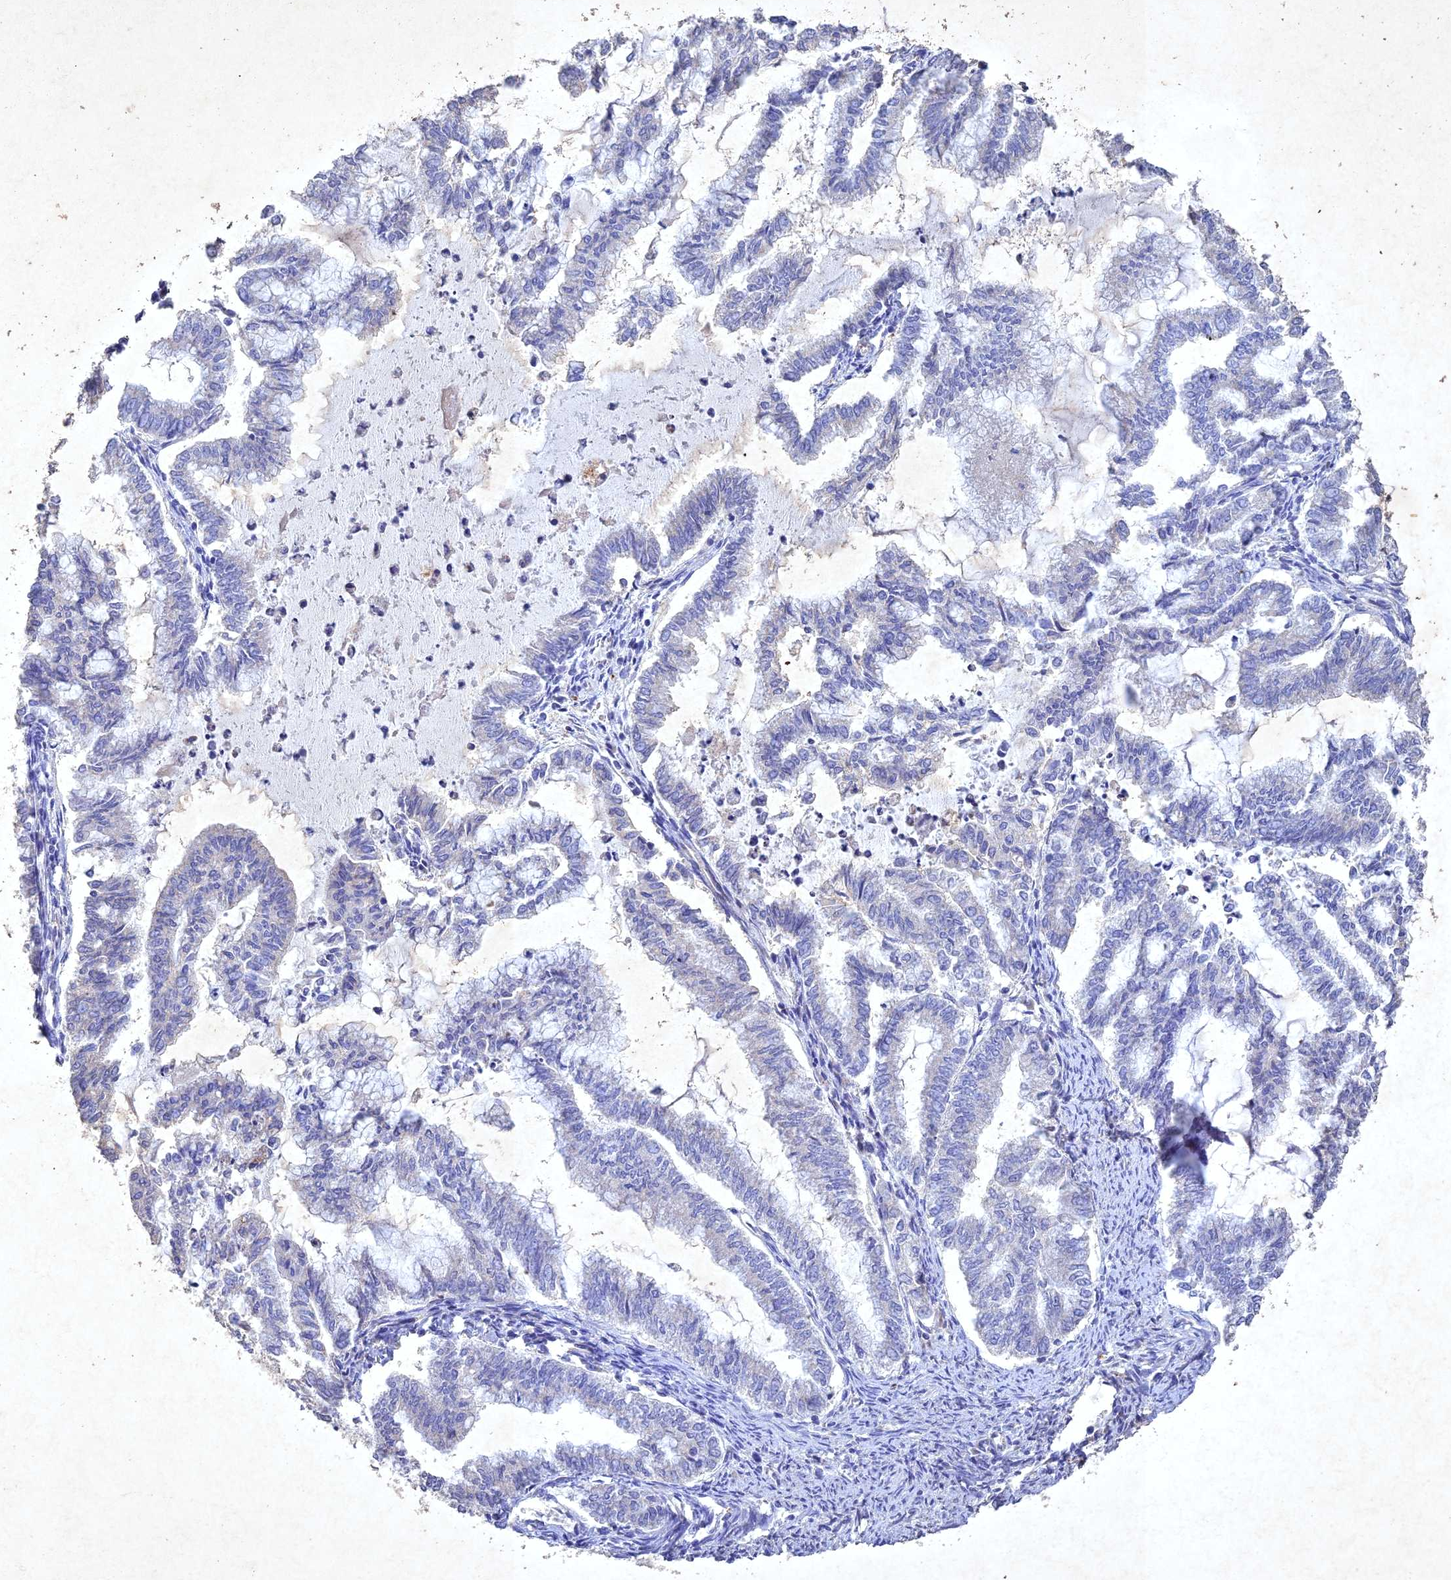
{"staining": {"intensity": "negative", "quantity": "none", "location": "none"}, "tissue": "endometrial cancer", "cell_type": "Tumor cells", "image_type": "cancer", "snomed": [{"axis": "morphology", "description": "Adenocarcinoma, NOS"}, {"axis": "topography", "description": "Endometrium"}], "caption": "IHC micrograph of neoplastic tissue: endometrial cancer (adenocarcinoma) stained with DAB displays no significant protein staining in tumor cells.", "gene": "NDUFV1", "patient": {"sex": "female", "age": 79}}